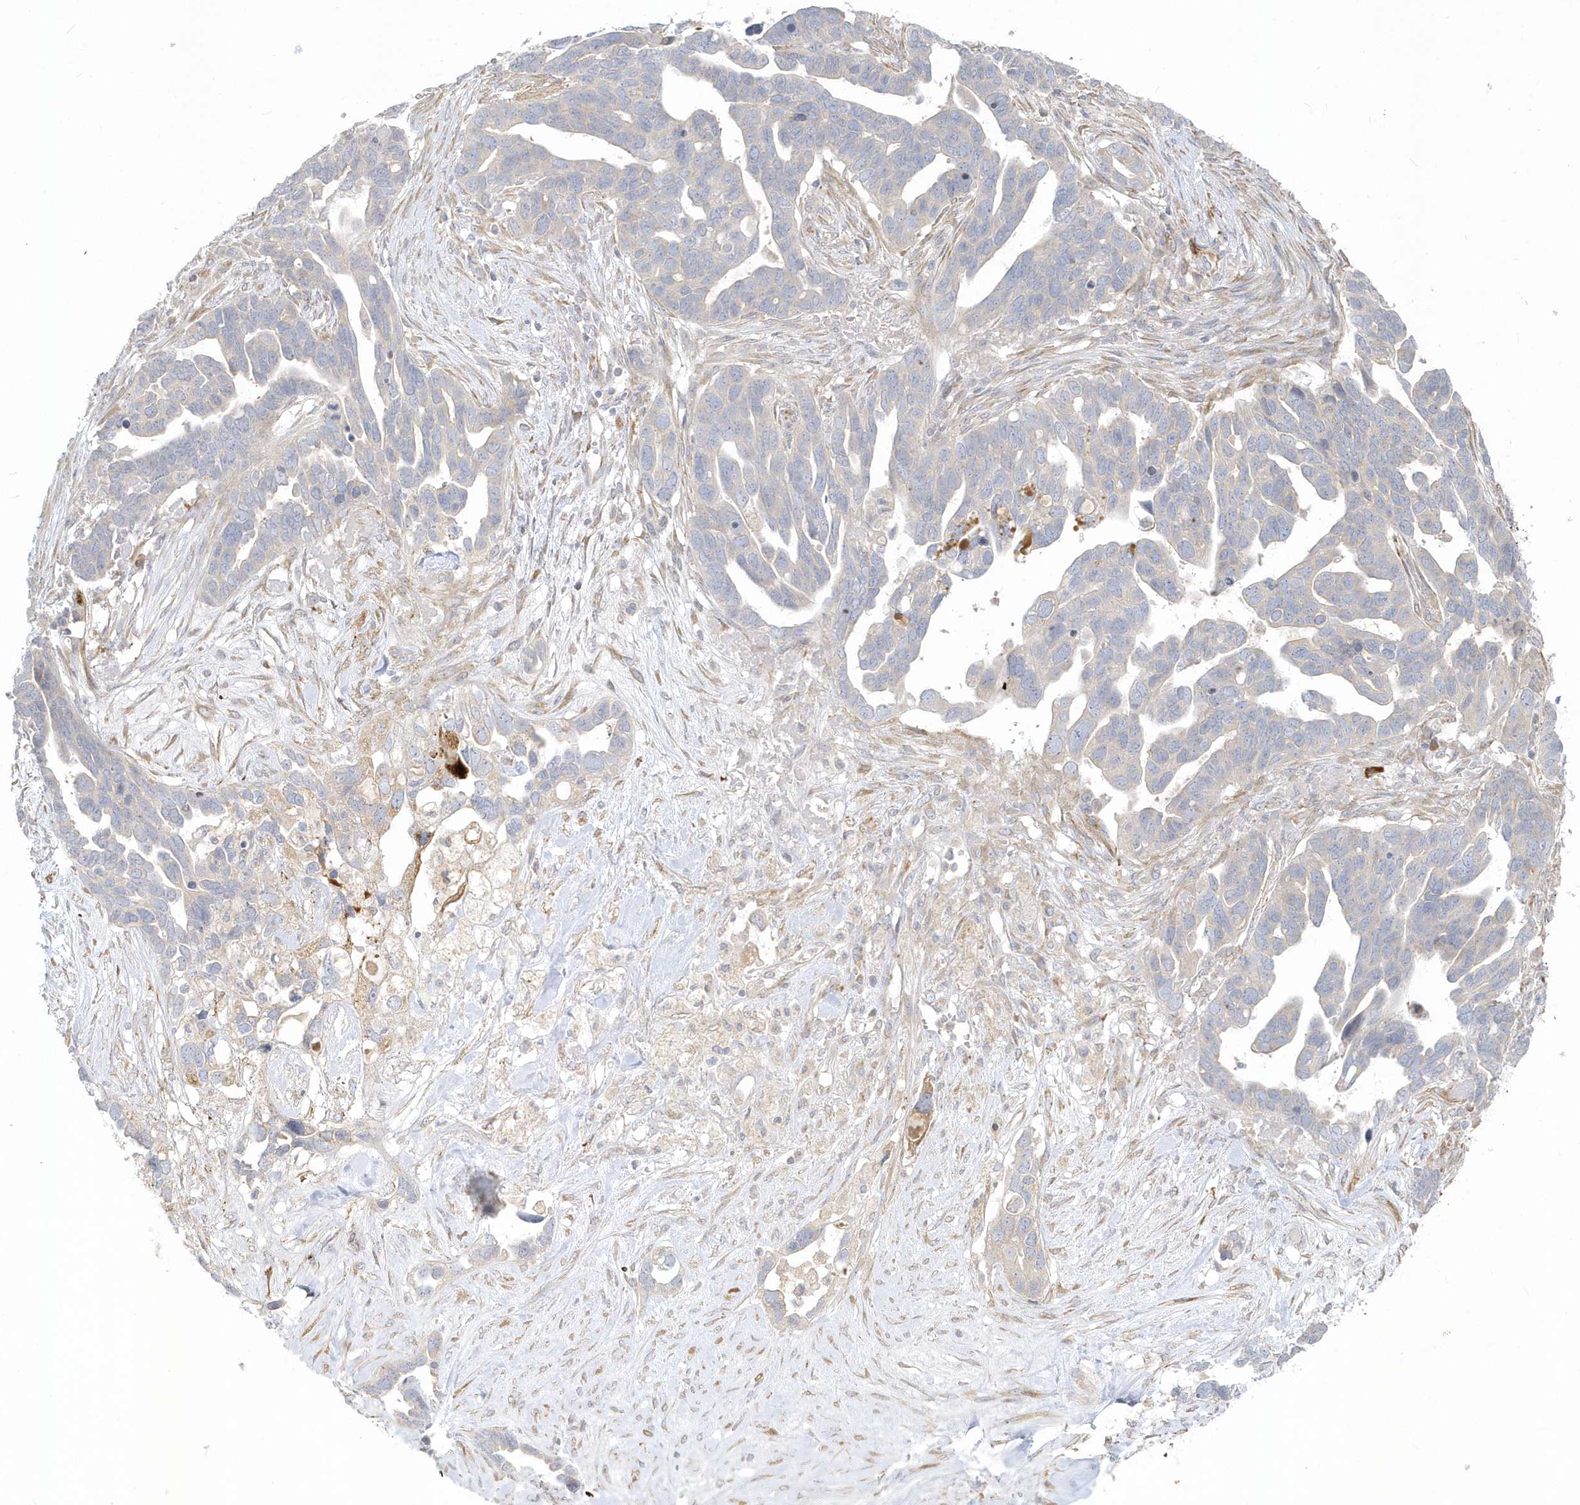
{"staining": {"intensity": "negative", "quantity": "none", "location": "none"}, "tissue": "ovarian cancer", "cell_type": "Tumor cells", "image_type": "cancer", "snomed": [{"axis": "morphology", "description": "Cystadenocarcinoma, serous, NOS"}, {"axis": "topography", "description": "Ovary"}], "caption": "An IHC image of ovarian cancer (serous cystadenocarcinoma) is shown. There is no staining in tumor cells of ovarian cancer (serous cystadenocarcinoma).", "gene": "THADA", "patient": {"sex": "female", "age": 54}}